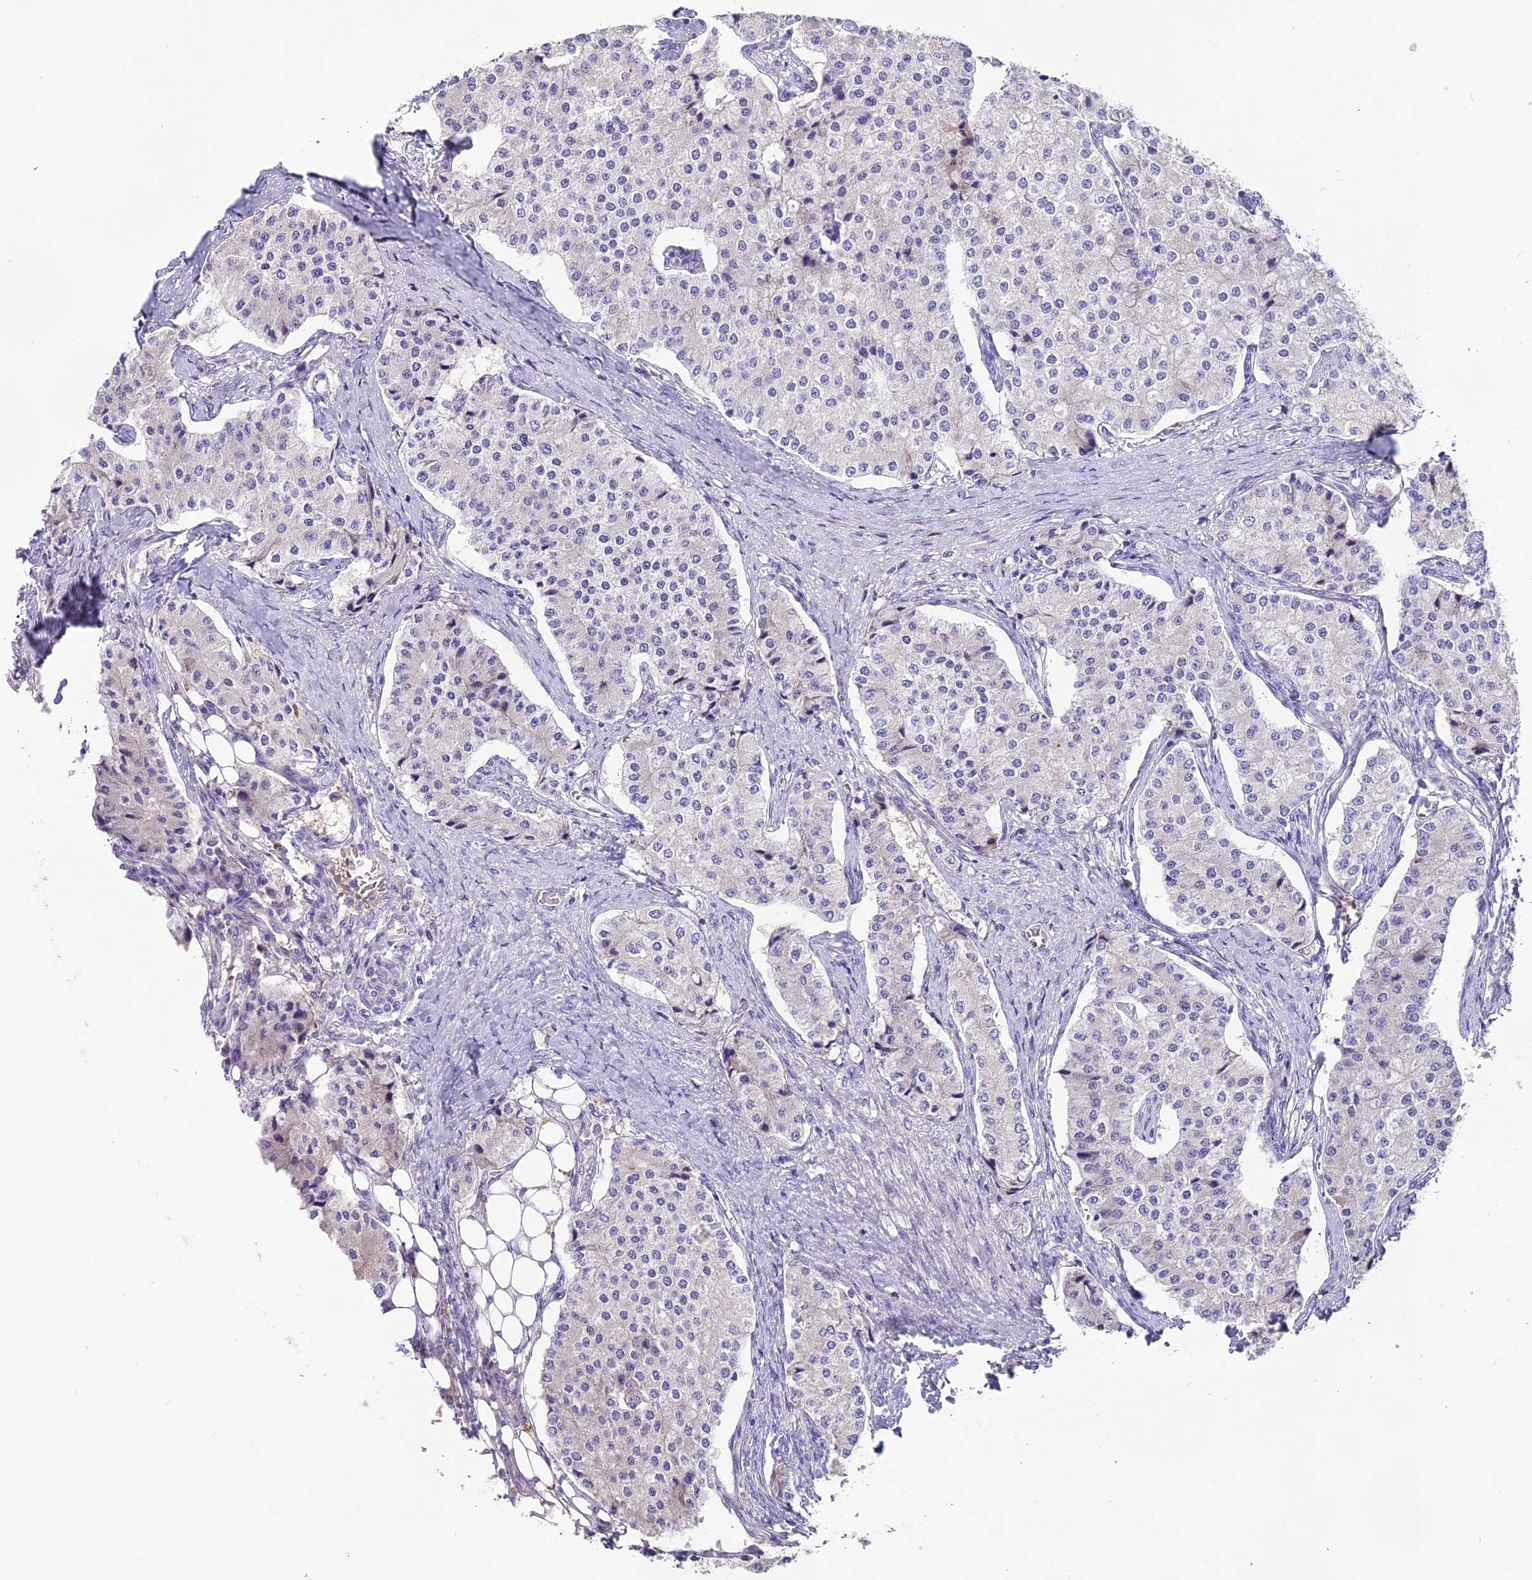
{"staining": {"intensity": "negative", "quantity": "none", "location": "none"}, "tissue": "carcinoid", "cell_type": "Tumor cells", "image_type": "cancer", "snomed": [{"axis": "morphology", "description": "Carcinoid, malignant, NOS"}, {"axis": "topography", "description": "Colon"}], "caption": "The image exhibits no significant expression in tumor cells of carcinoid (malignant).", "gene": "CD99L2", "patient": {"sex": "female", "age": 52}}